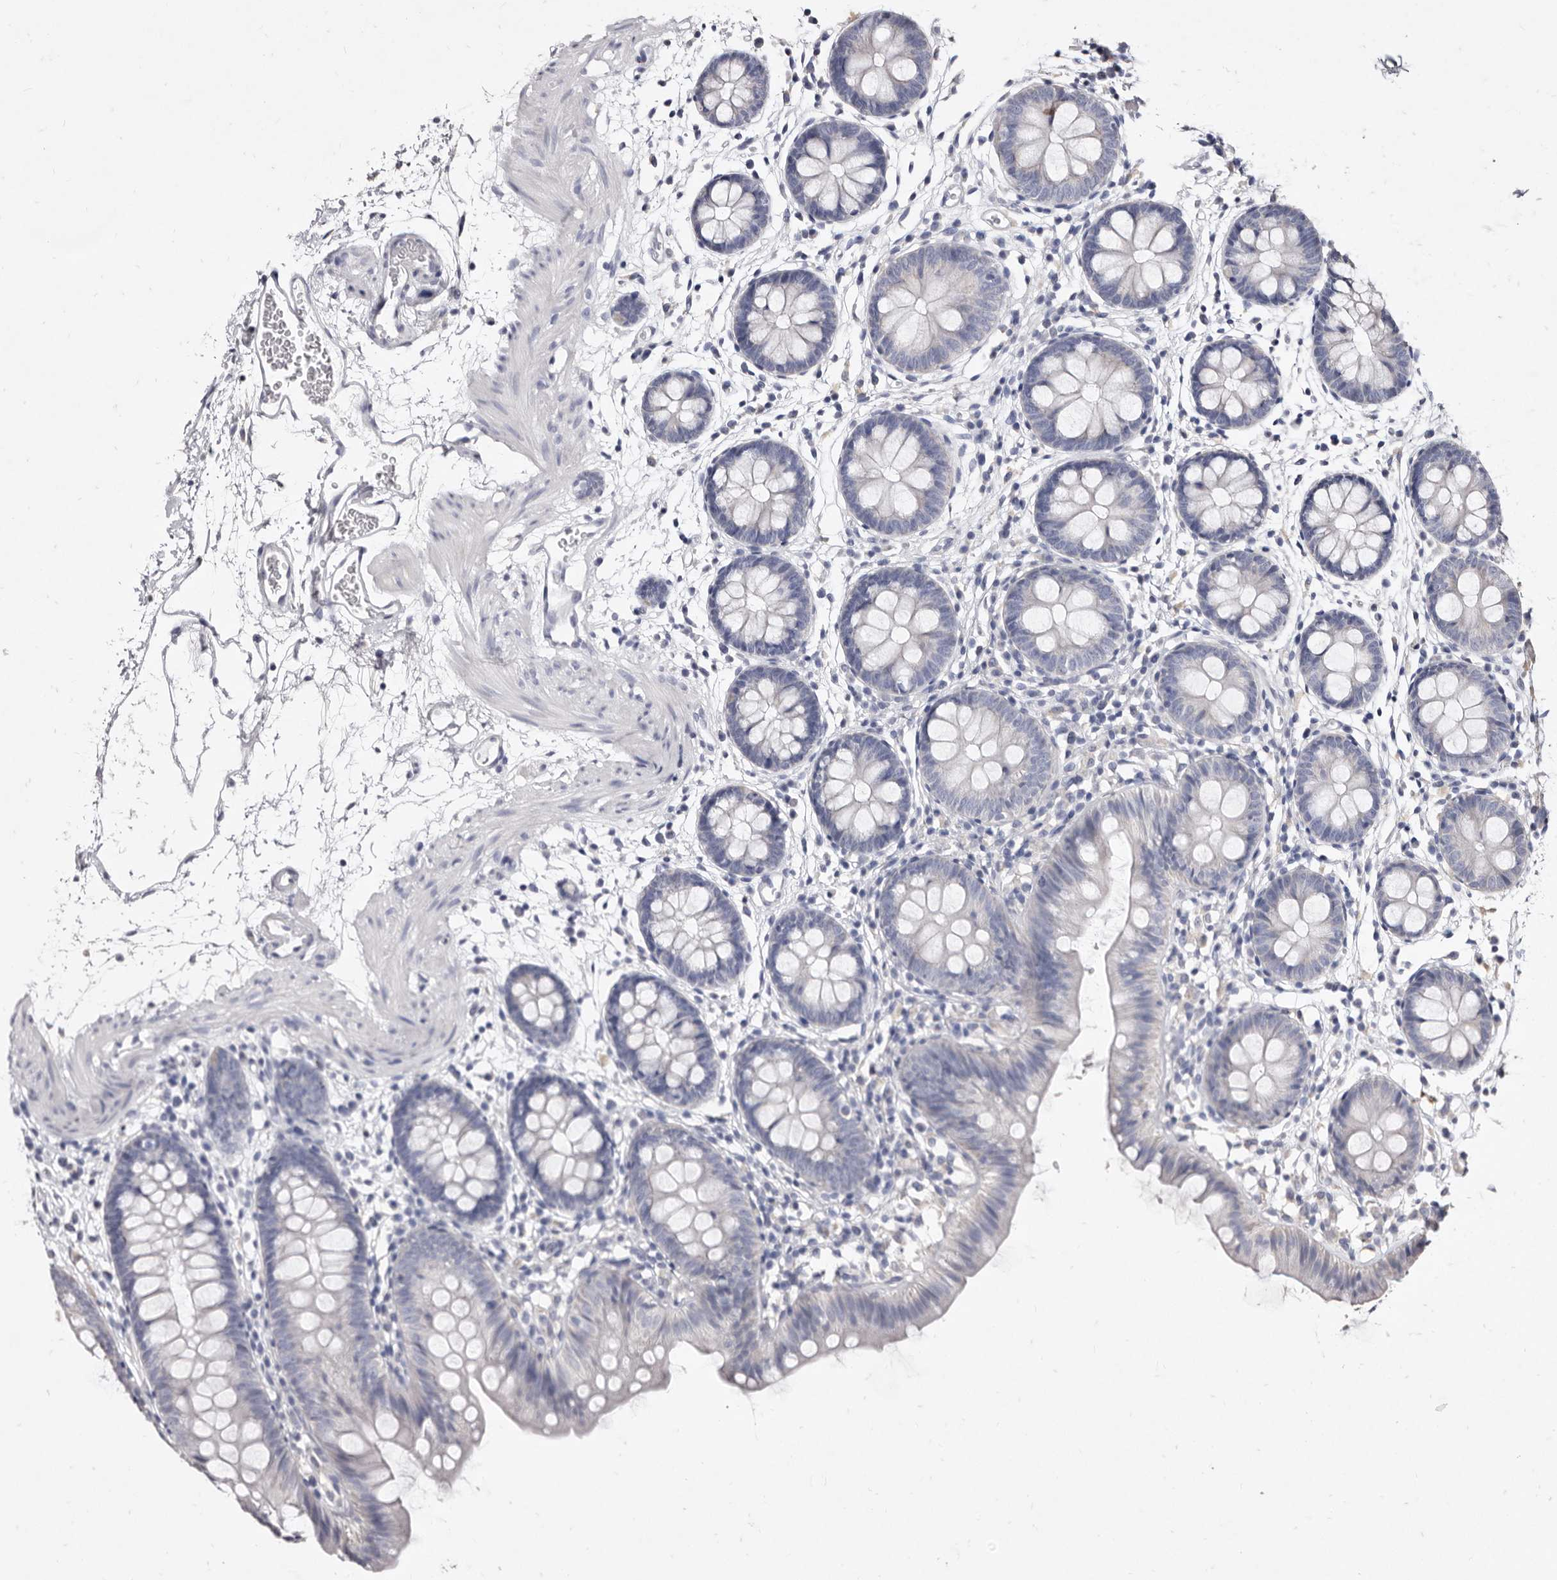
{"staining": {"intensity": "negative", "quantity": "none", "location": "none"}, "tissue": "colon", "cell_type": "Endothelial cells", "image_type": "normal", "snomed": [{"axis": "morphology", "description": "Normal tissue, NOS"}, {"axis": "topography", "description": "Colon"}], "caption": "This is an immunohistochemistry (IHC) image of unremarkable colon. There is no staining in endothelial cells.", "gene": "CYP2E1", "patient": {"sex": "male", "age": 56}}